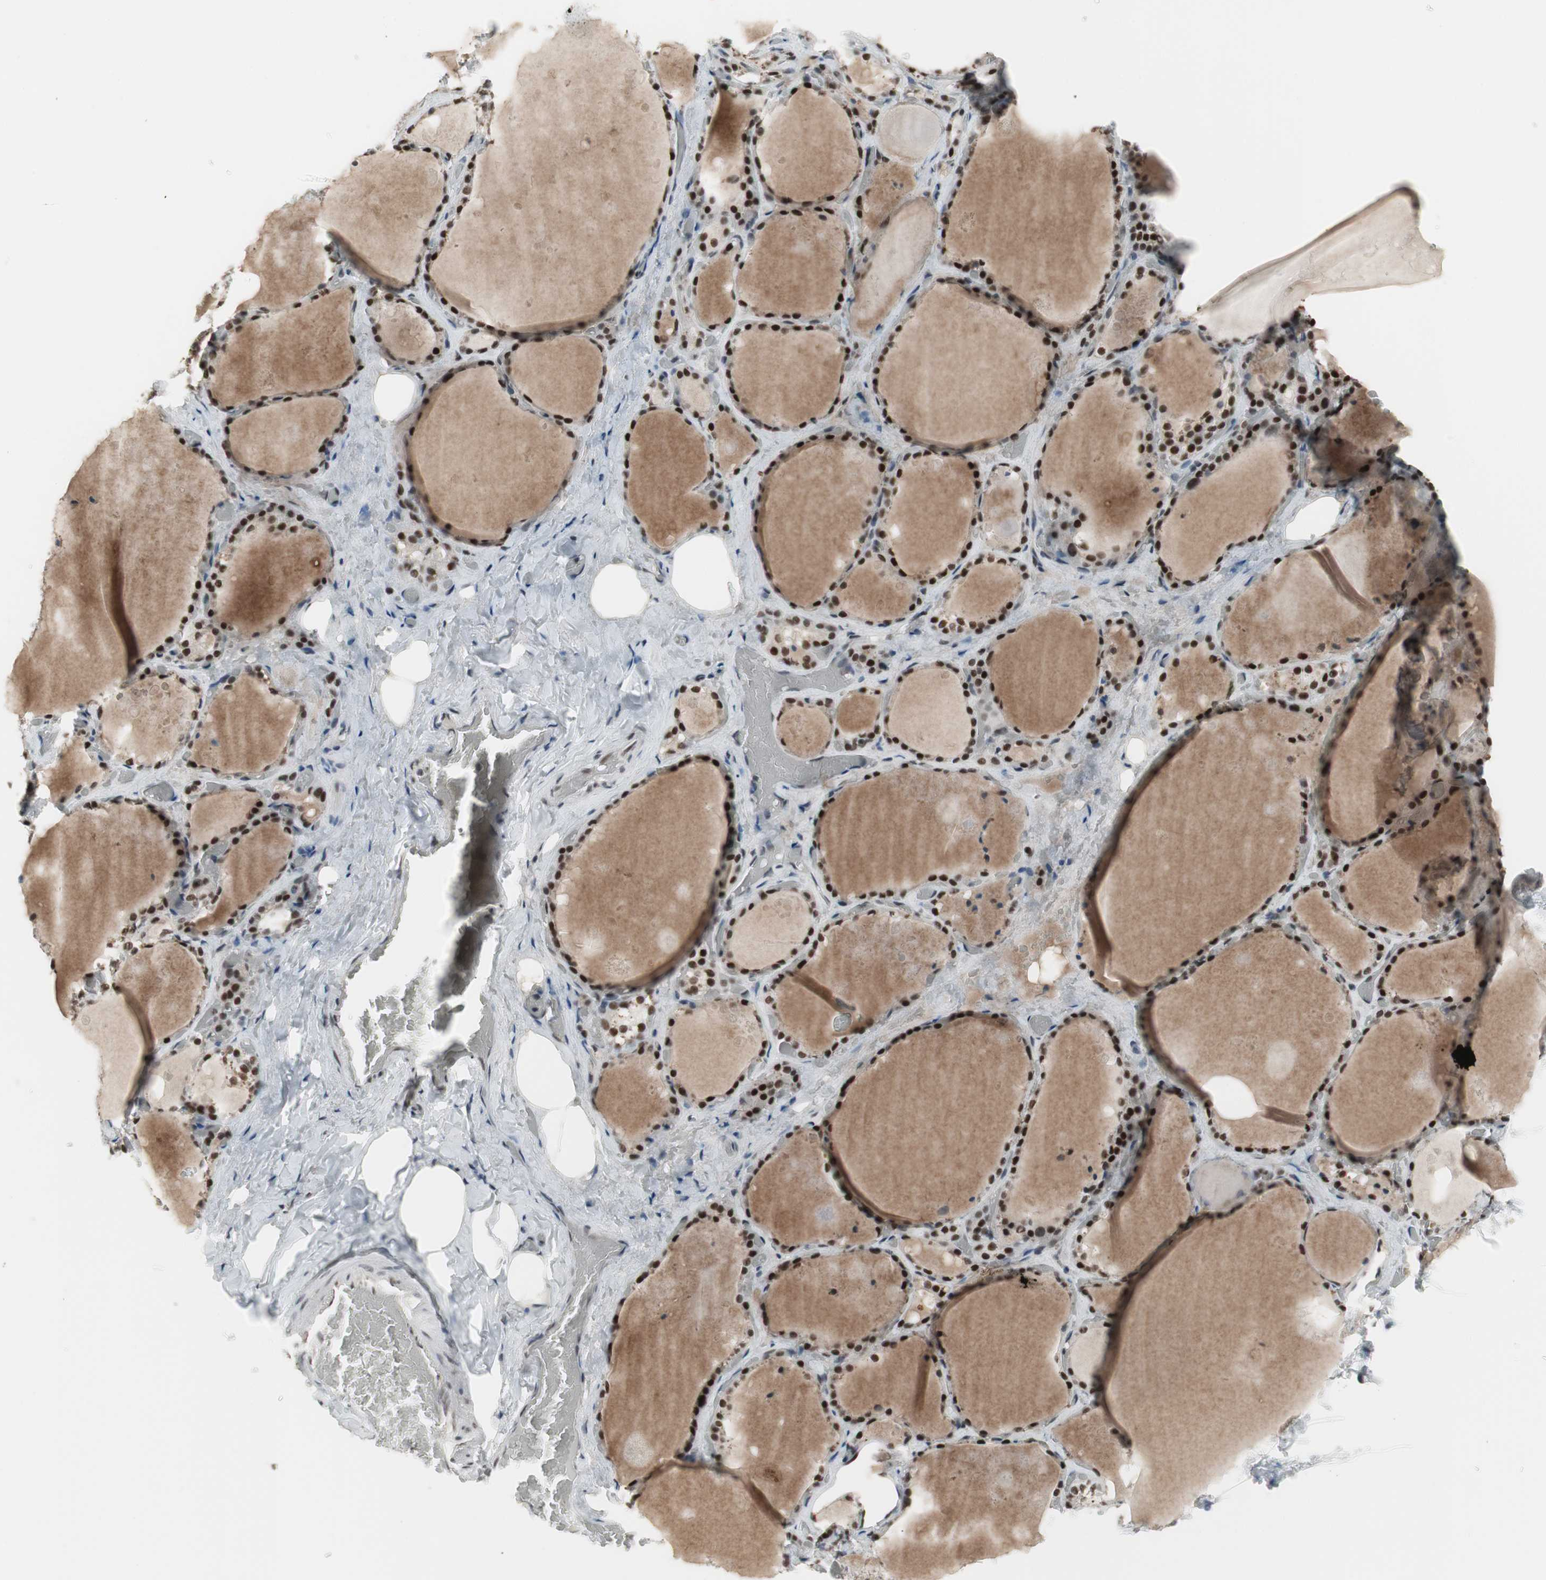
{"staining": {"intensity": "strong", "quantity": ">75%", "location": "nuclear"}, "tissue": "thyroid gland", "cell_type": "Glandular cells", "image_type": "normal", "snomed": [{"axis": "morphology", "description": "Normal tissue, NOS"}, {"axis": "topography", "description": "Thyroid gland"}], "caption": "DAB (3,3'-diaminobenzidine) immunohistochemical staining of unremarkable thyroid gland shows strong nuclear protein staining in approximately >75% of glandular cells. The staining is performed using DAB brown chromogen to label protein expression. The nuclei are counter-stained blue using hematoxylin.", "gene": "RTF1", "patient": {"sex": "male", "age": 61}}